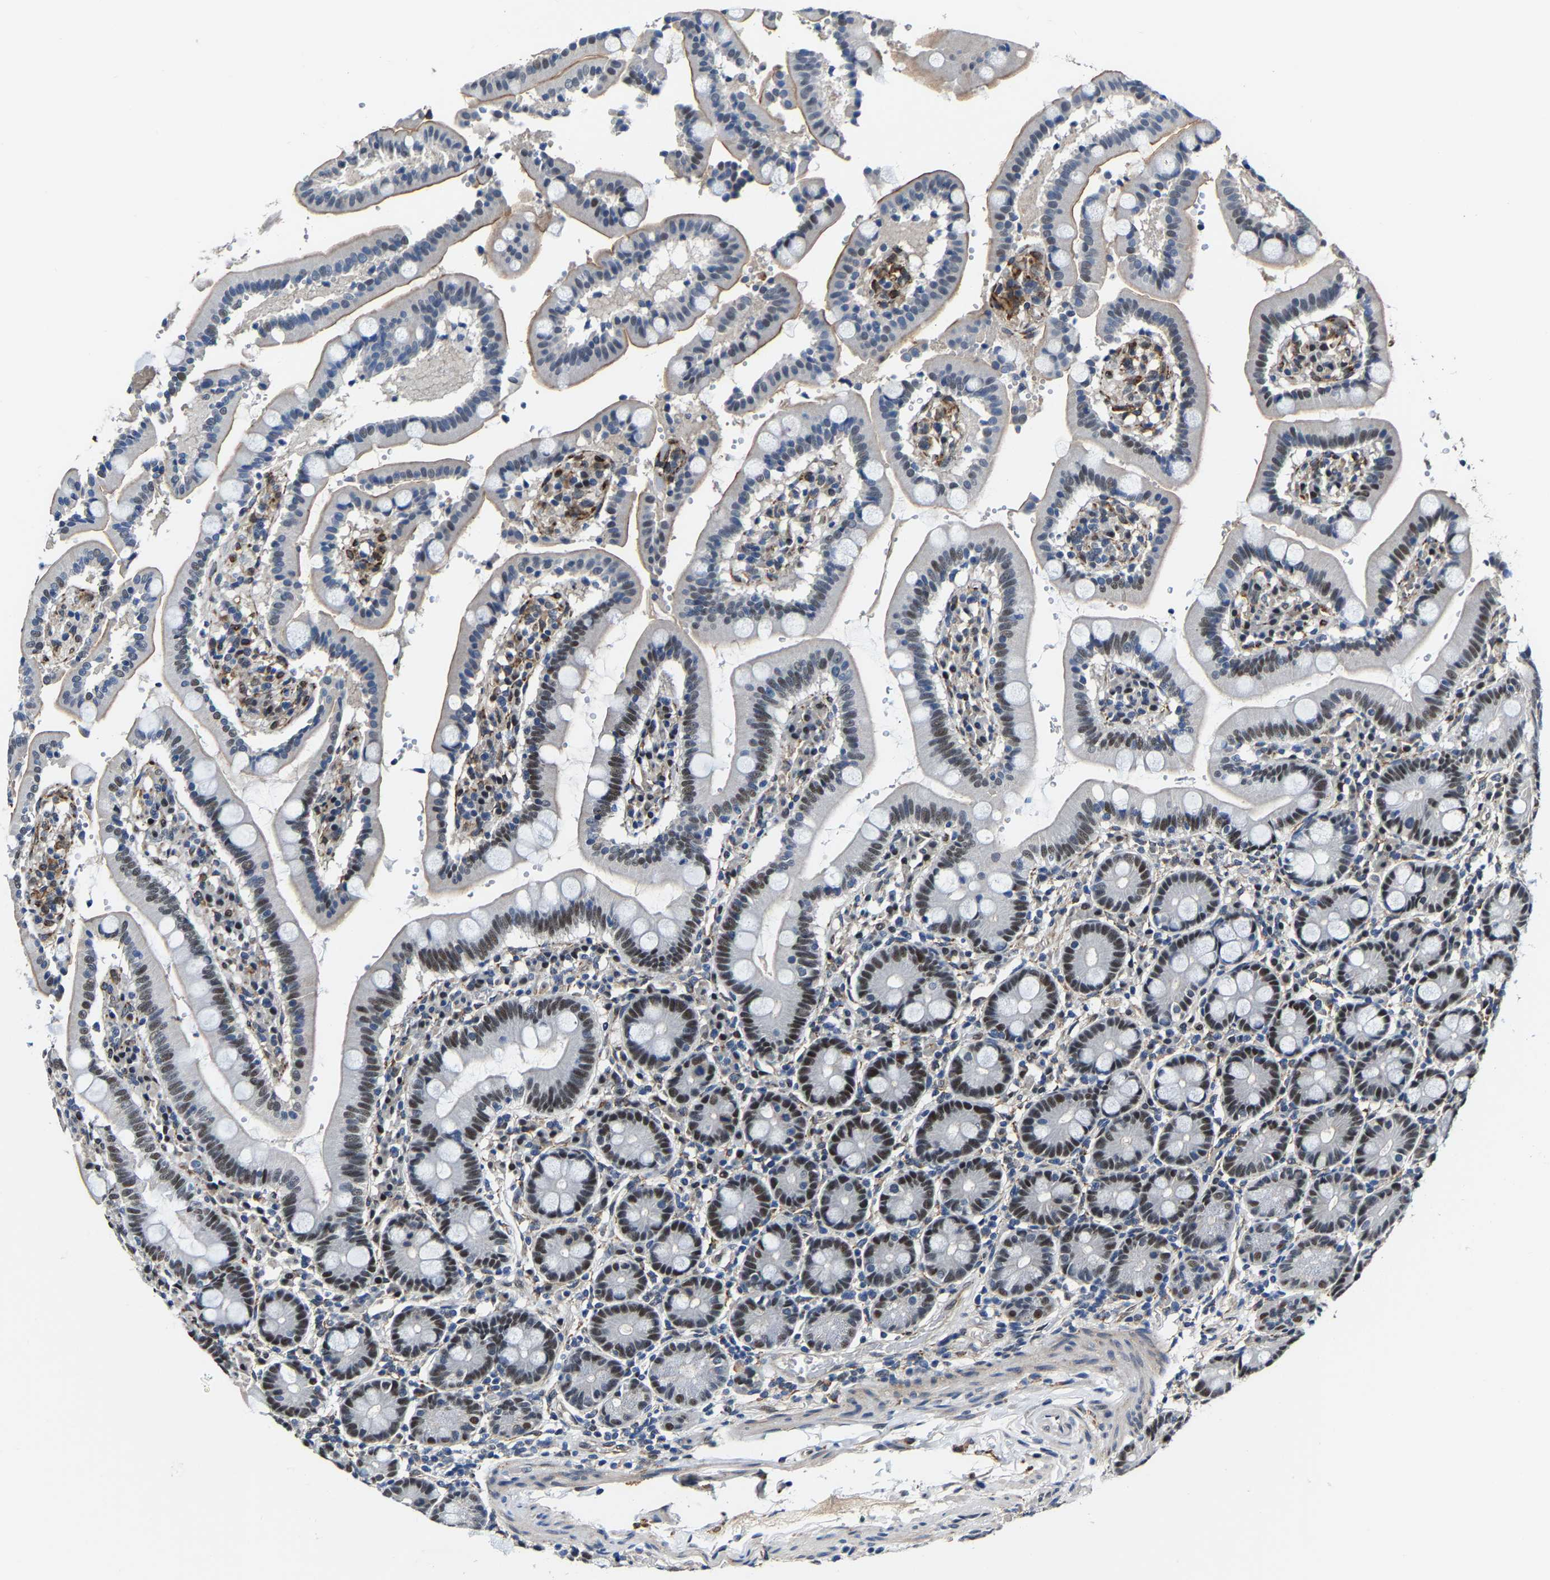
{"staining": {"intensity": "moderate", "quantity": ">75%", "location": "cytoplasmic/membranous,nuclear"}, "tissue": "duodenum", "cell_type": "Glandular cells", "image_type": "normal", "snomed": [{"axis": "morphology", "description": "Normal tissue, NOS"}, {"axis": "topography", "description": "Small intestine, NOS"}], "caption": "Glandular cells display medium levels of moderate cytoplasmic/membranous,nuclear expression in approximately >75% of cells in benign human duodenum.", "gene": "METTL1", "patient": {"sex": "female", "age": 71}}